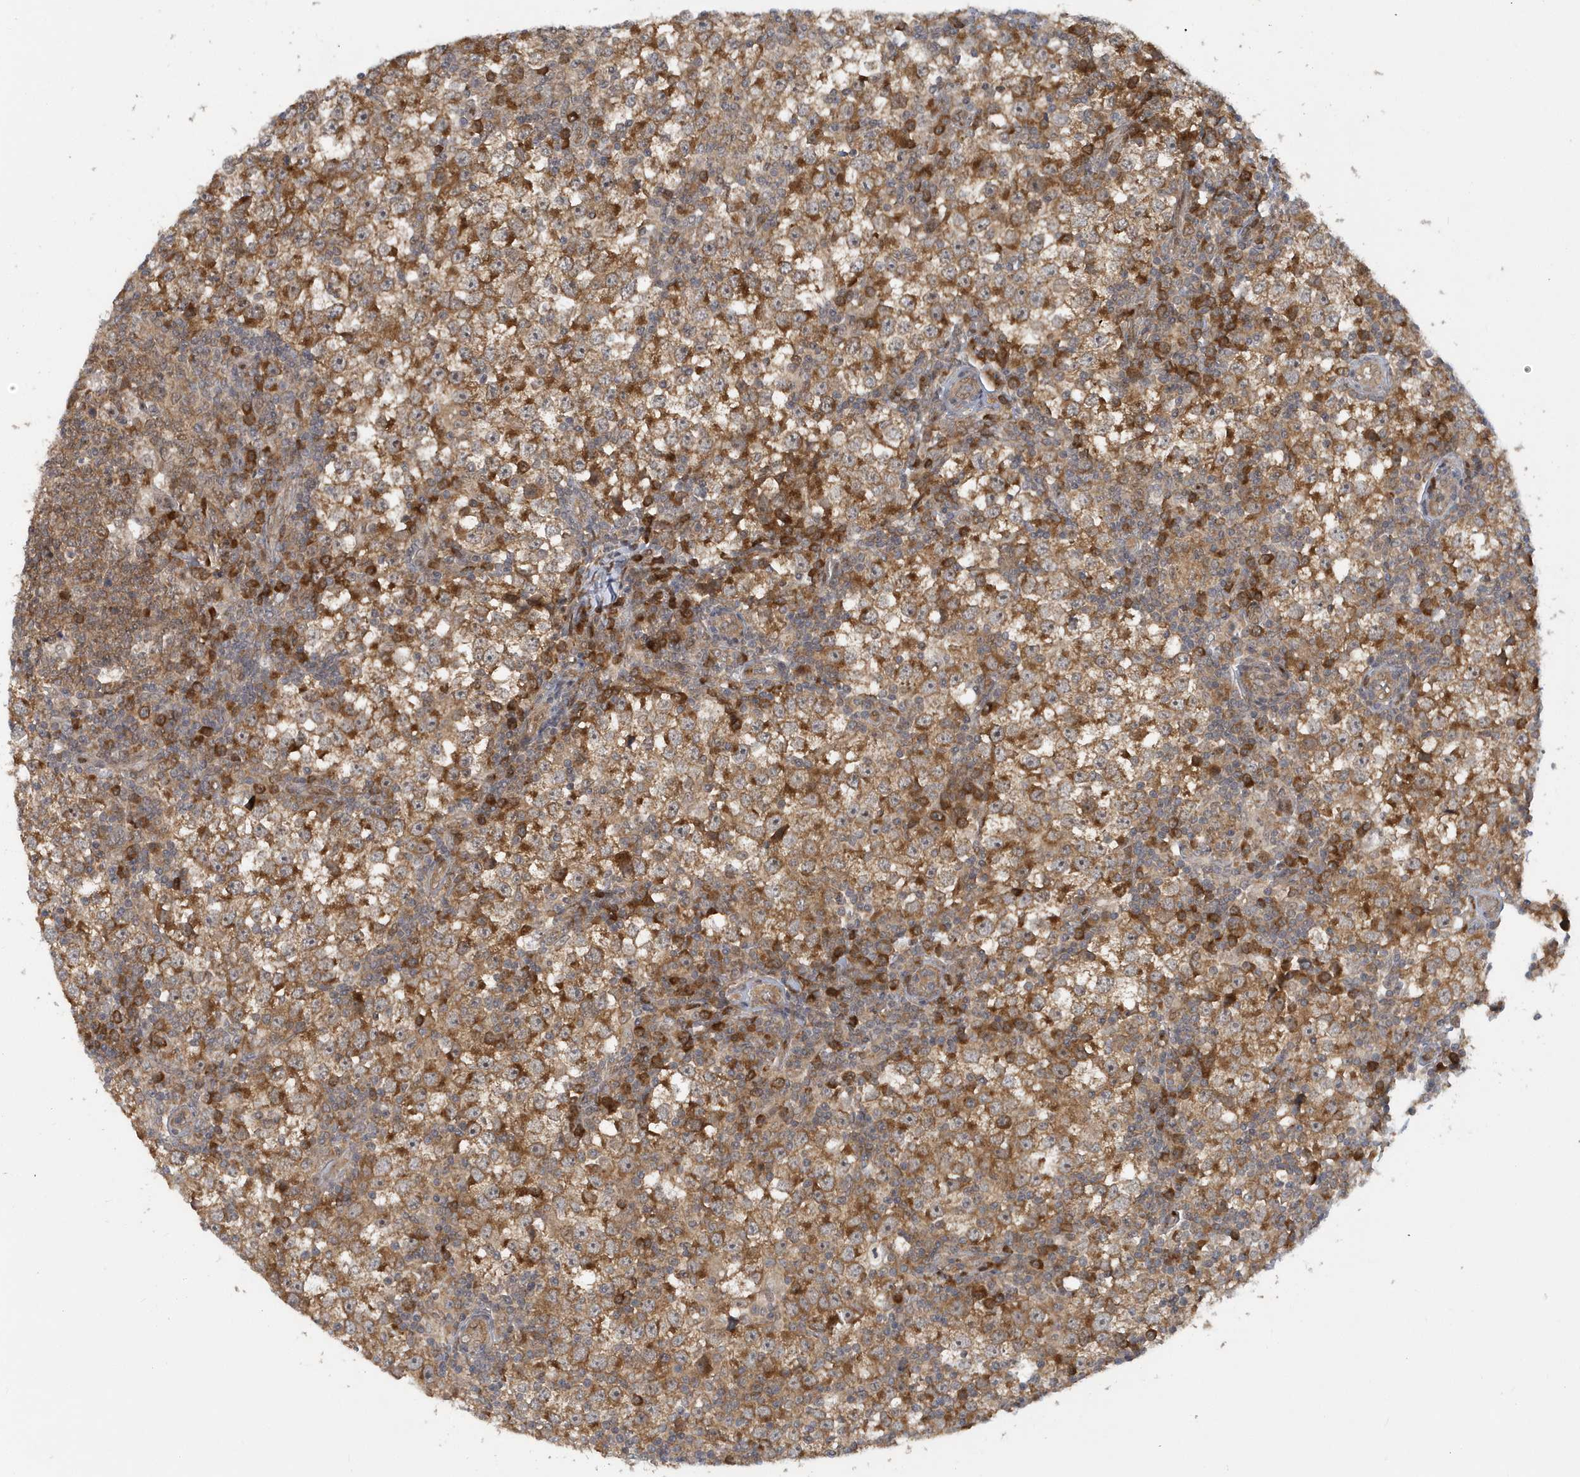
{"staining": {"intensity": "moderate", "quantity": ">75%", "location": "cytoplasmic/membranous"}, "tissue": "testis cancer", "cell_type": "Tumor cells", "image_type": "cancer", "snomed": [{"axis": "morphology", "description": "Seminoma, NOS"}, {"axis": "topography", "description": "Testis"}], "caption": "Brown immunohistochemical staining in testis seminoma displays moderate cytoplasmic/membranous staining in approximately >75% of tumor cells.", "gene": "ATG4A", "patient": {"sex": "male", "age": 65}}